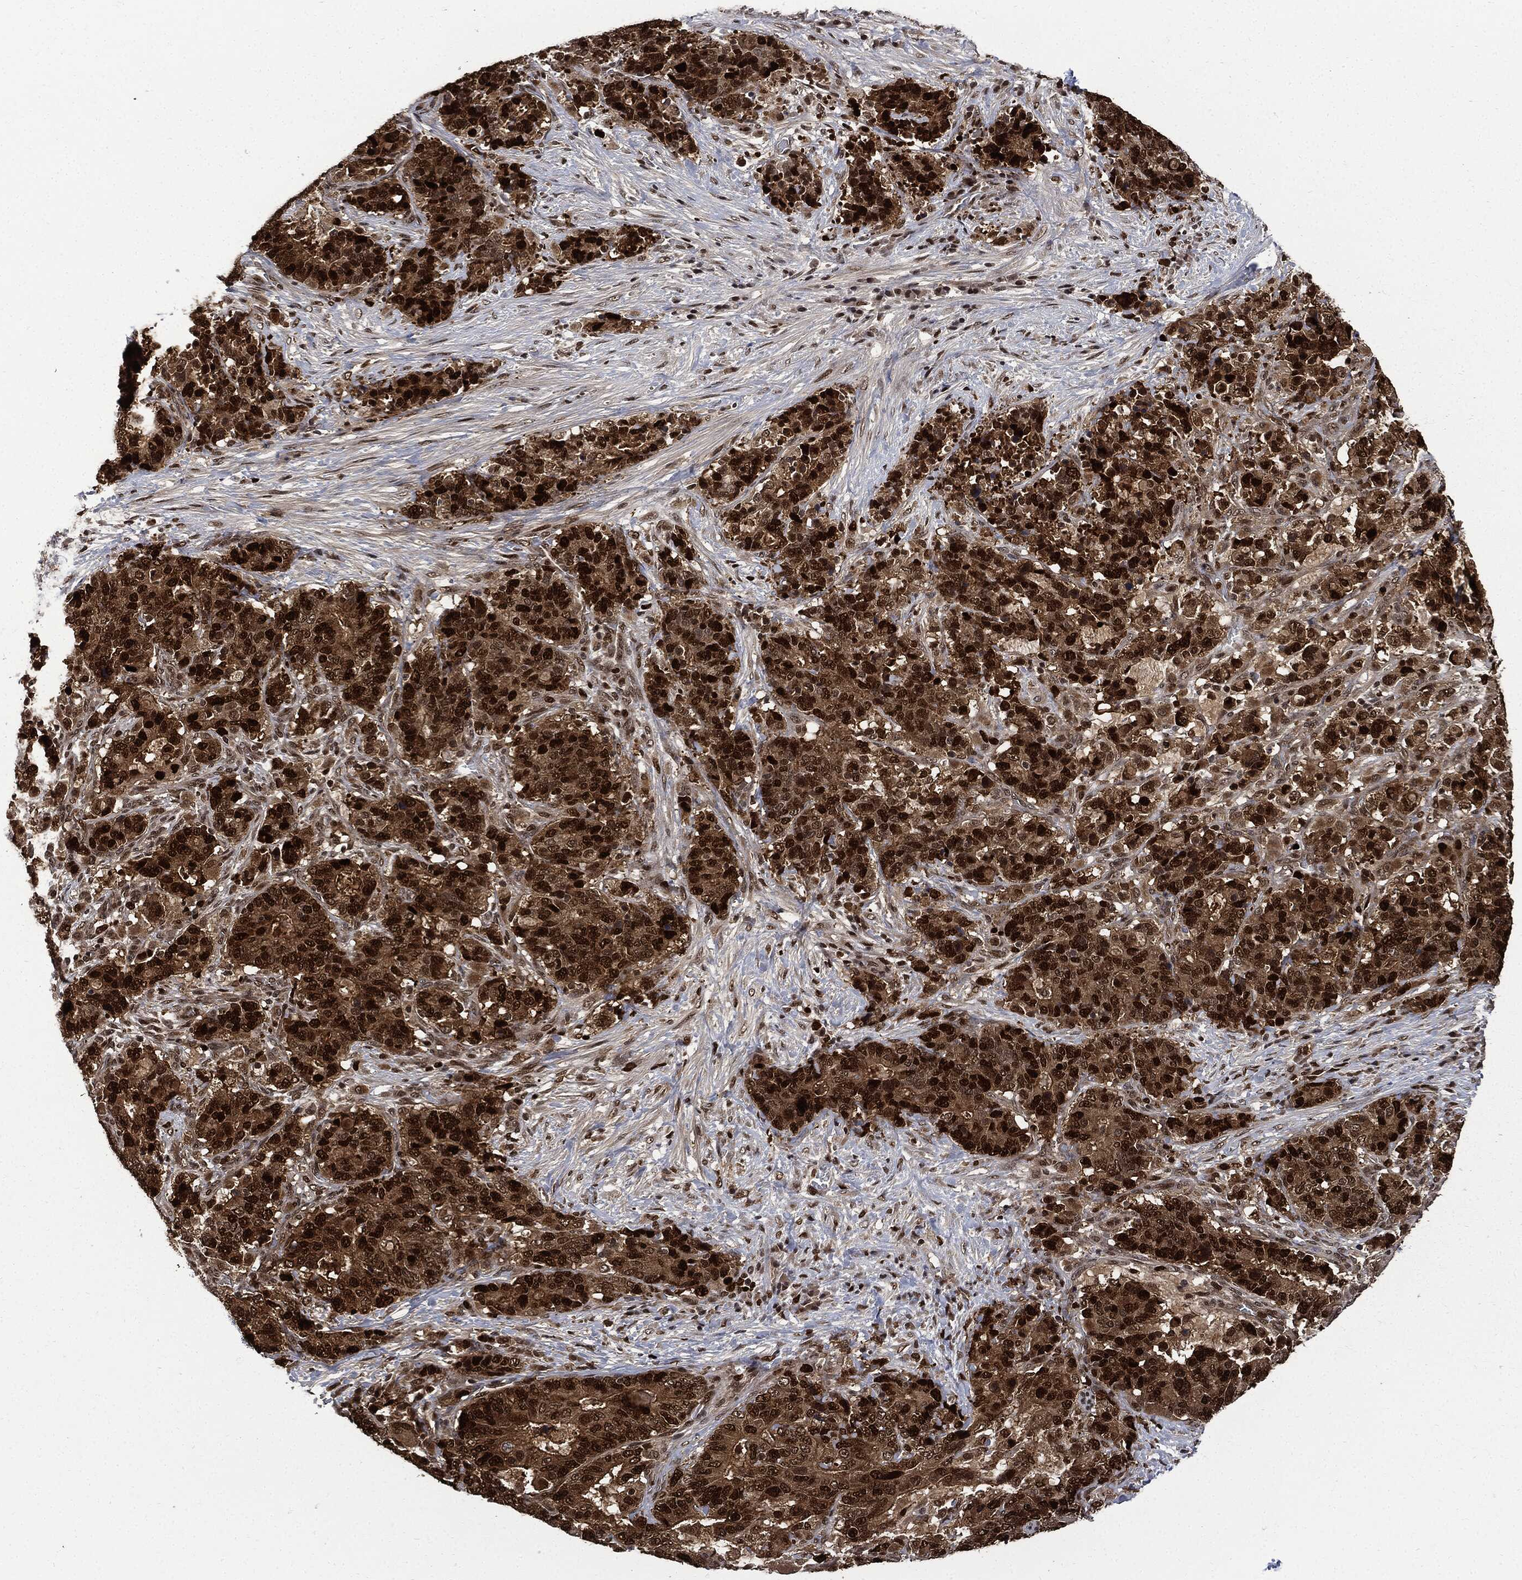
{"staining": {"intensity": "strong", "quantity": ">75%", "location": "cytoplasmic/membranous,nuclear"}, "tissue": "stomach cancer", "cell_type": "Tumor cells", "image_type": "cancer", "snomed": [{"axis": "morphology", "description": "Normal tissue, NOS"}, {"axis": "morphology", "description": "Adenocarcinoma, NOS"}, {"axis": "topography", "description": "Stomach"}], "caption": "Protein staining reveals strong cytoplasmic/membranous and nuclear expression in about >75% of tumor cells in stomach adenocarcinoma.", "gene": "PCNA", "patient": {"sex": "female", "age": 64}}